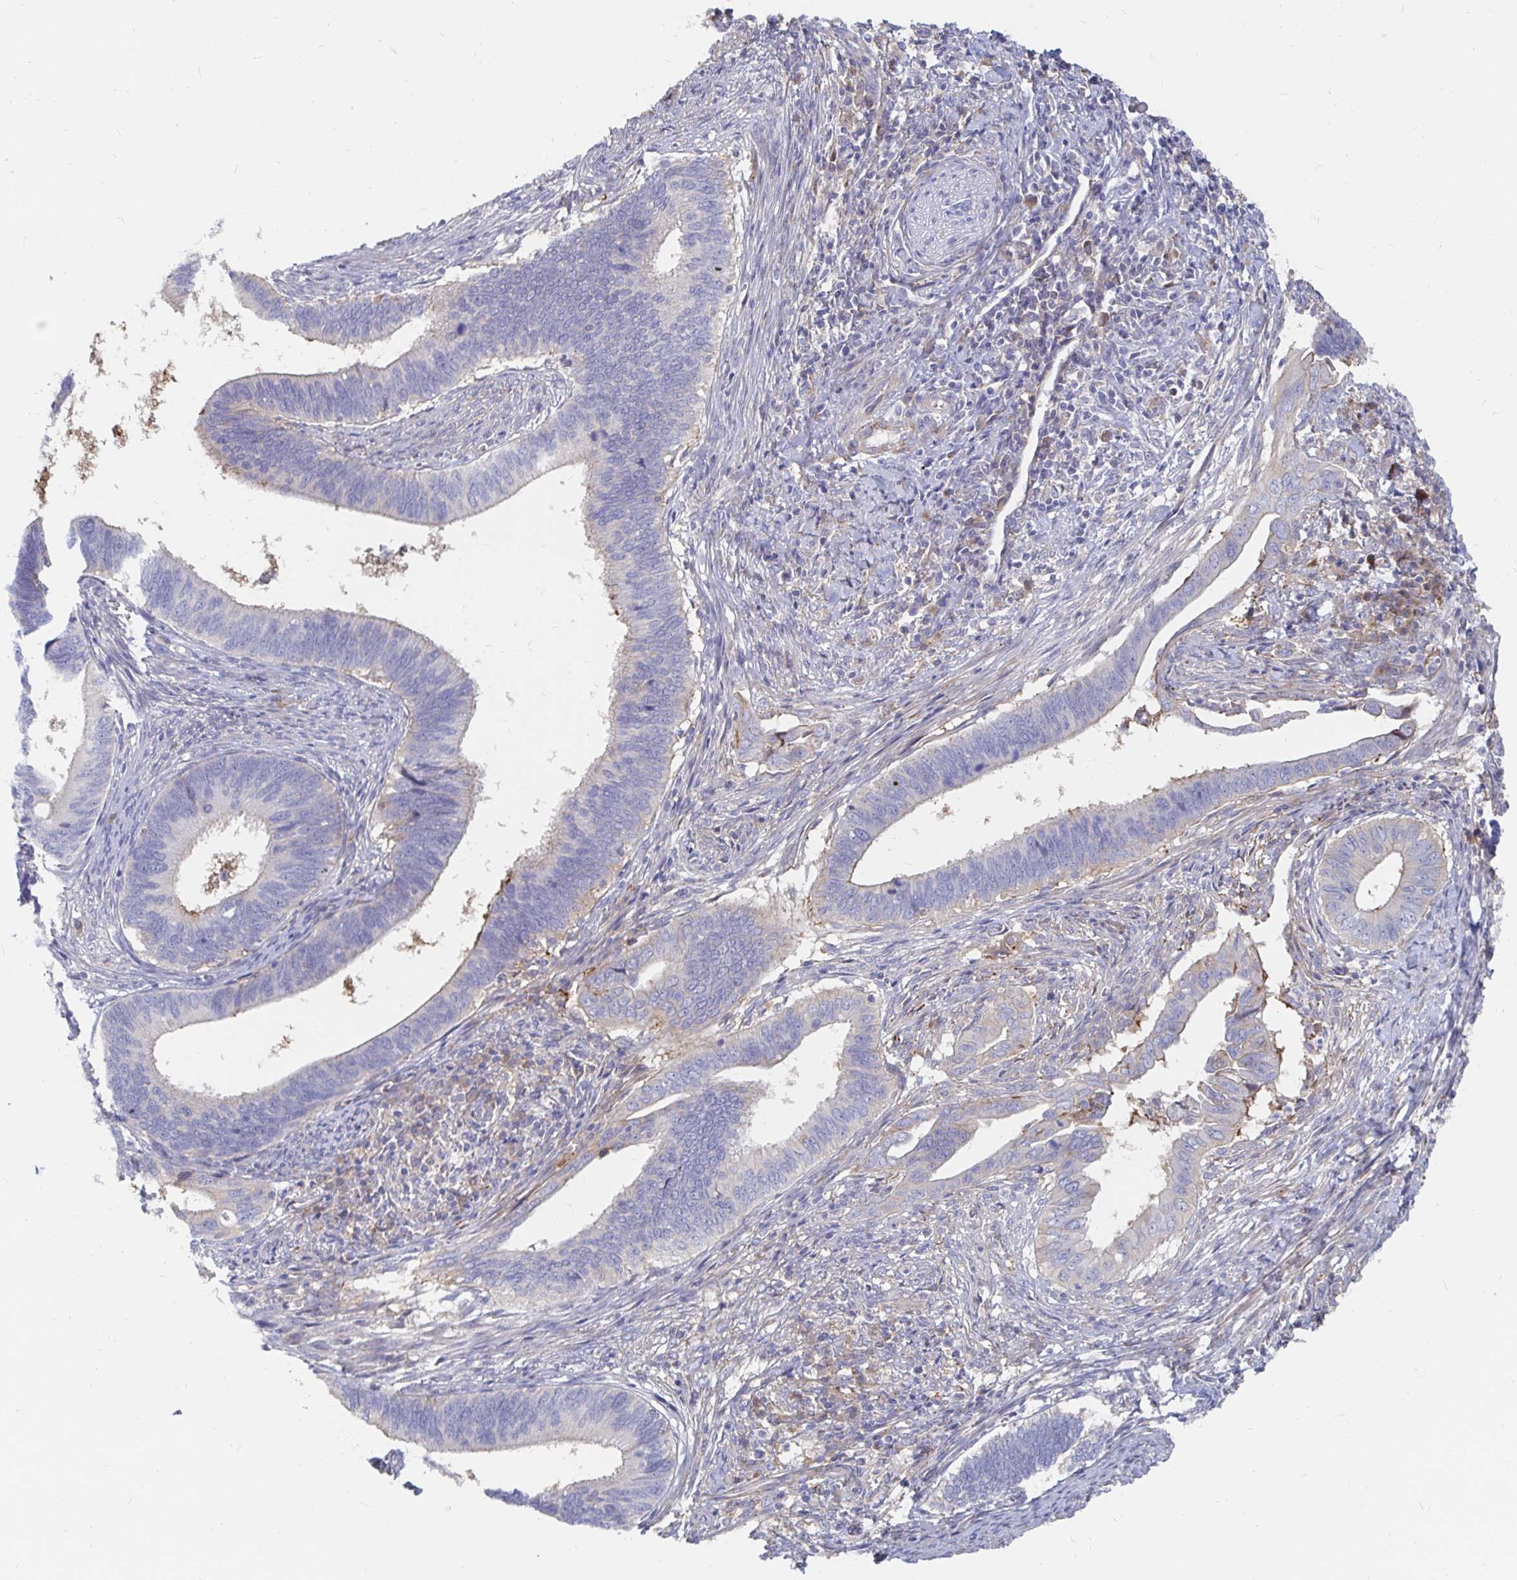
{"staining": {"intensity": "moderate", "quantity": "<25%", "location": "cytoplasmic/membranous"}, "tissue": "cervical cancer", "cell_type": "Tumor cells", "image_type": "cancer", "snomed": [{"axis": "morphology", "description": "Adenocarcinoma, NOS"}, {"axis": "topography", "description": "Cervix"}], "caption": "Immunohistochemical staining of cervical cancer (adenocarcinoma) shows moderate cytoplasmic/membranous protein positivity in approximately <25% of tumor cells.", "gene": "KCTD19", "patient": {"sex": "female", "age": 42}}